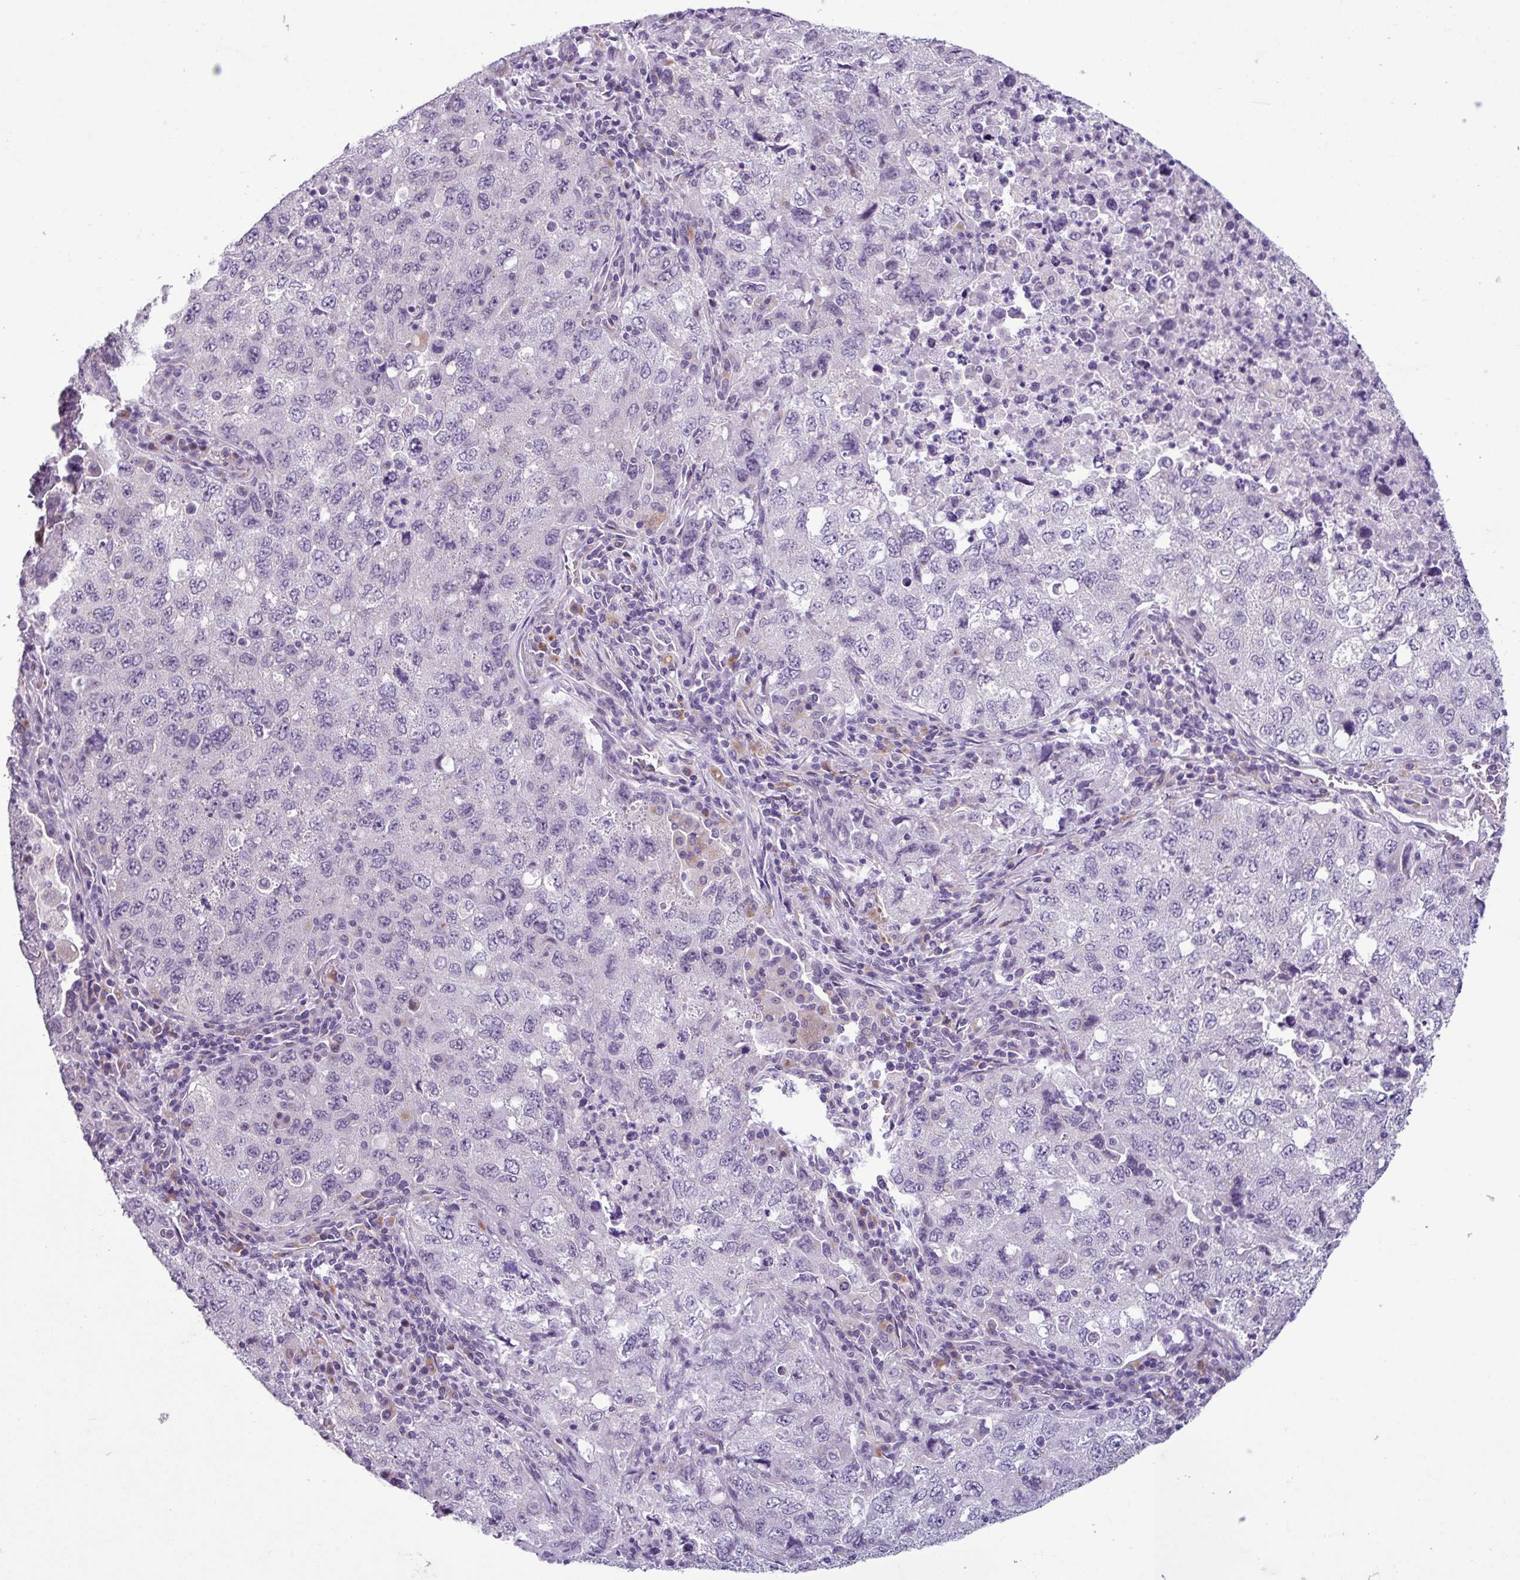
{"staining": {"intensity": "negative", "quantity": "none", "location": "none"}, "tissue": "lung cancer", "cell_type": "Tumor cells", "image_type": "cancer", "snomed": [{"axis": "morphology", "description": "Adenocarcinoma, NOS"}, {"axis": "topography", "description": "Lung"}], "caption": "Photomicrograph shows no protein expression in tumor cells of lung cancer tissue. Nuclei are stained in blue.", "gene": "C9orf24", "patient": {"sex": "female", "age": 57}}